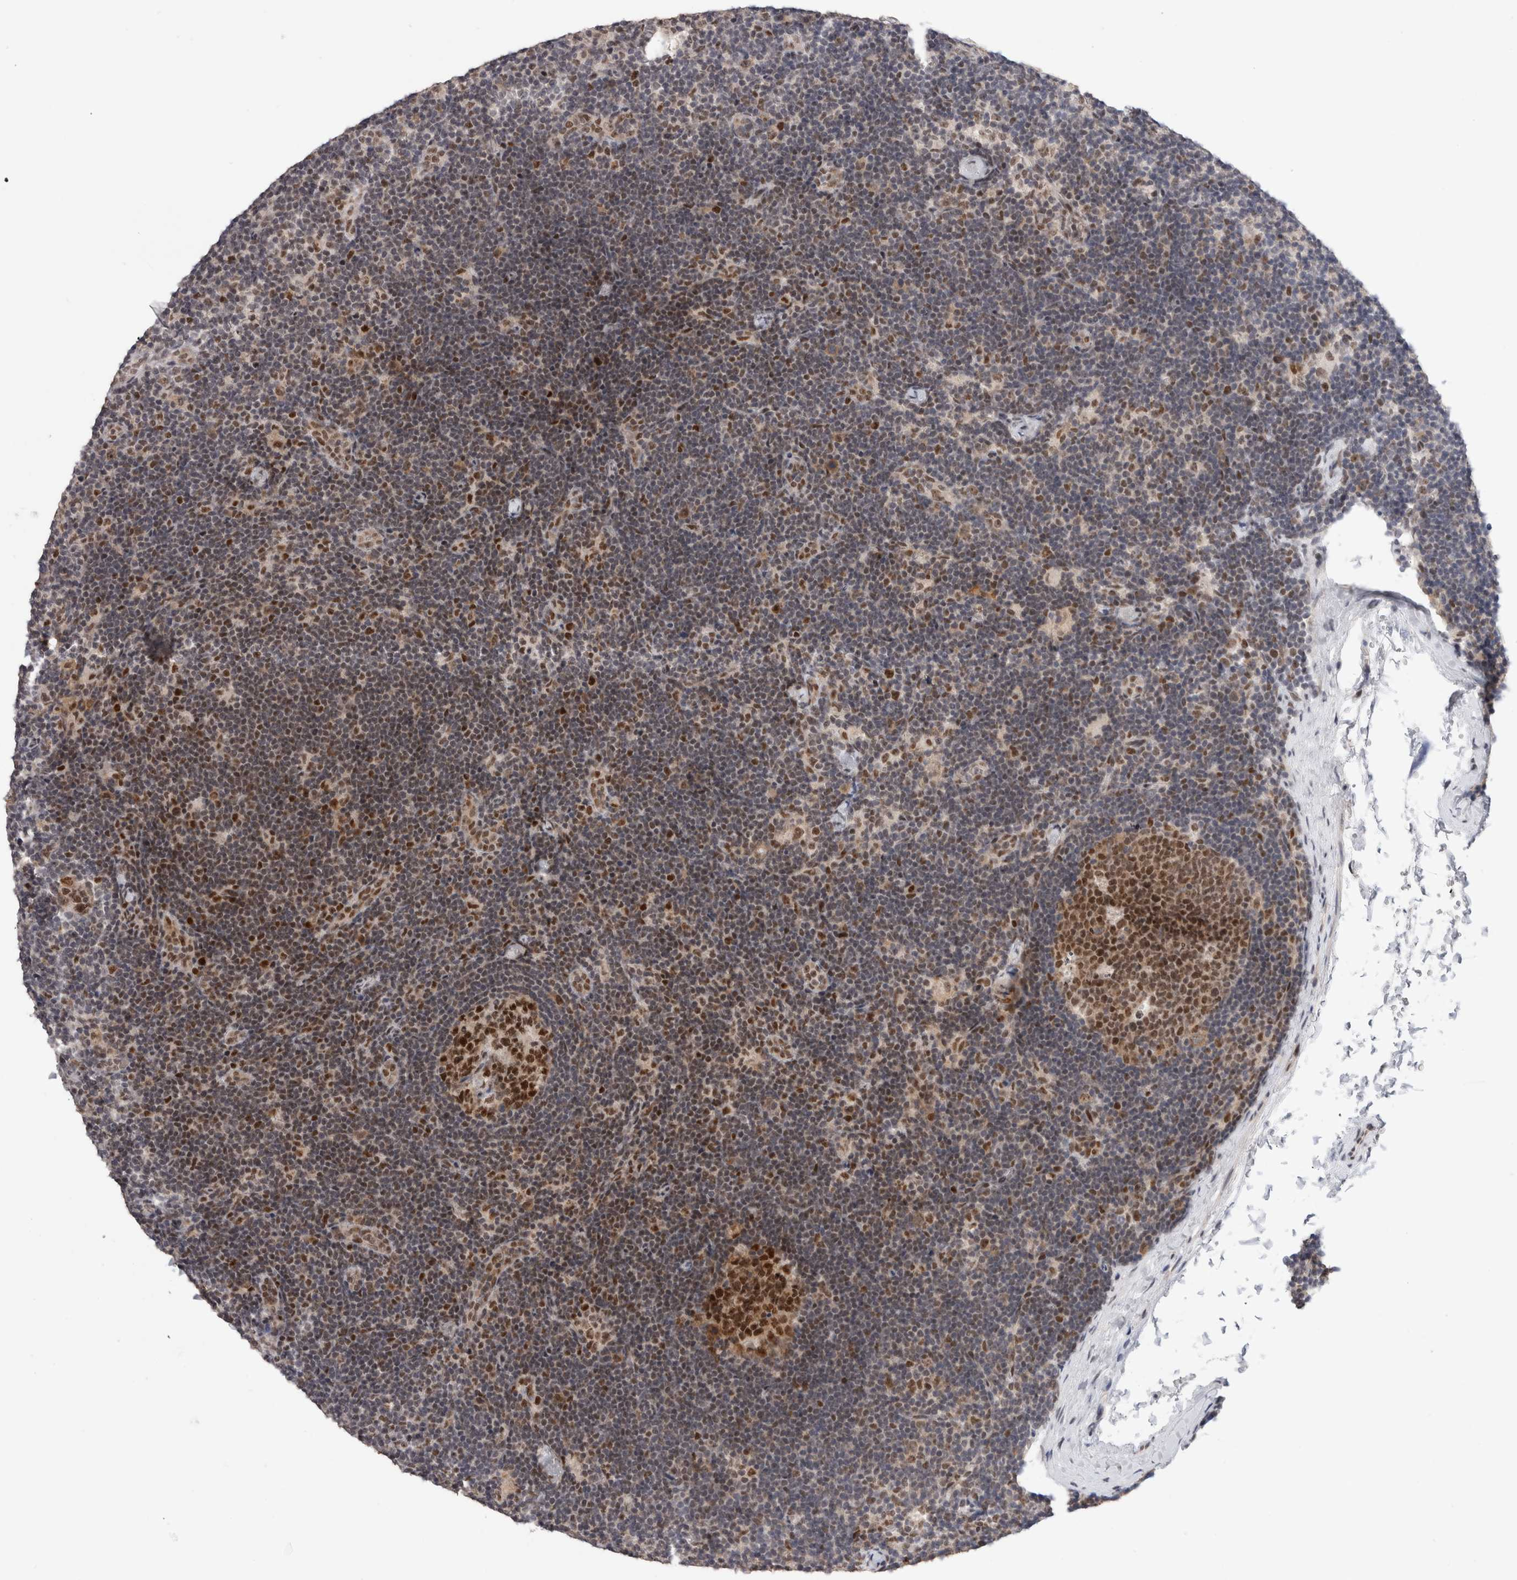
{"staining": {"intensity": "strong", "quantity": ">75%", "location": "nuclear"}, "tissue": "lymph node", "cell_type": "Germinal center cells", "image_type": "normal", "snomed": [{"axis": "morphology", "description": "Normal tissue, NOS"}, {"axis": "topography", "description": "Lymph node"}], "caption": "IHC staining of benign lymph node, which shows high levels of strong nuclear positivity in approximately >75% of germinal center cells indicating strong nuclear protein expression. The staining was performed using DAB (brown) for protein detection and nuclei were counterstained in hematoxylin (blue).", "gene": "ZNF521", "patient": {"sex": "female", "age": 22}}